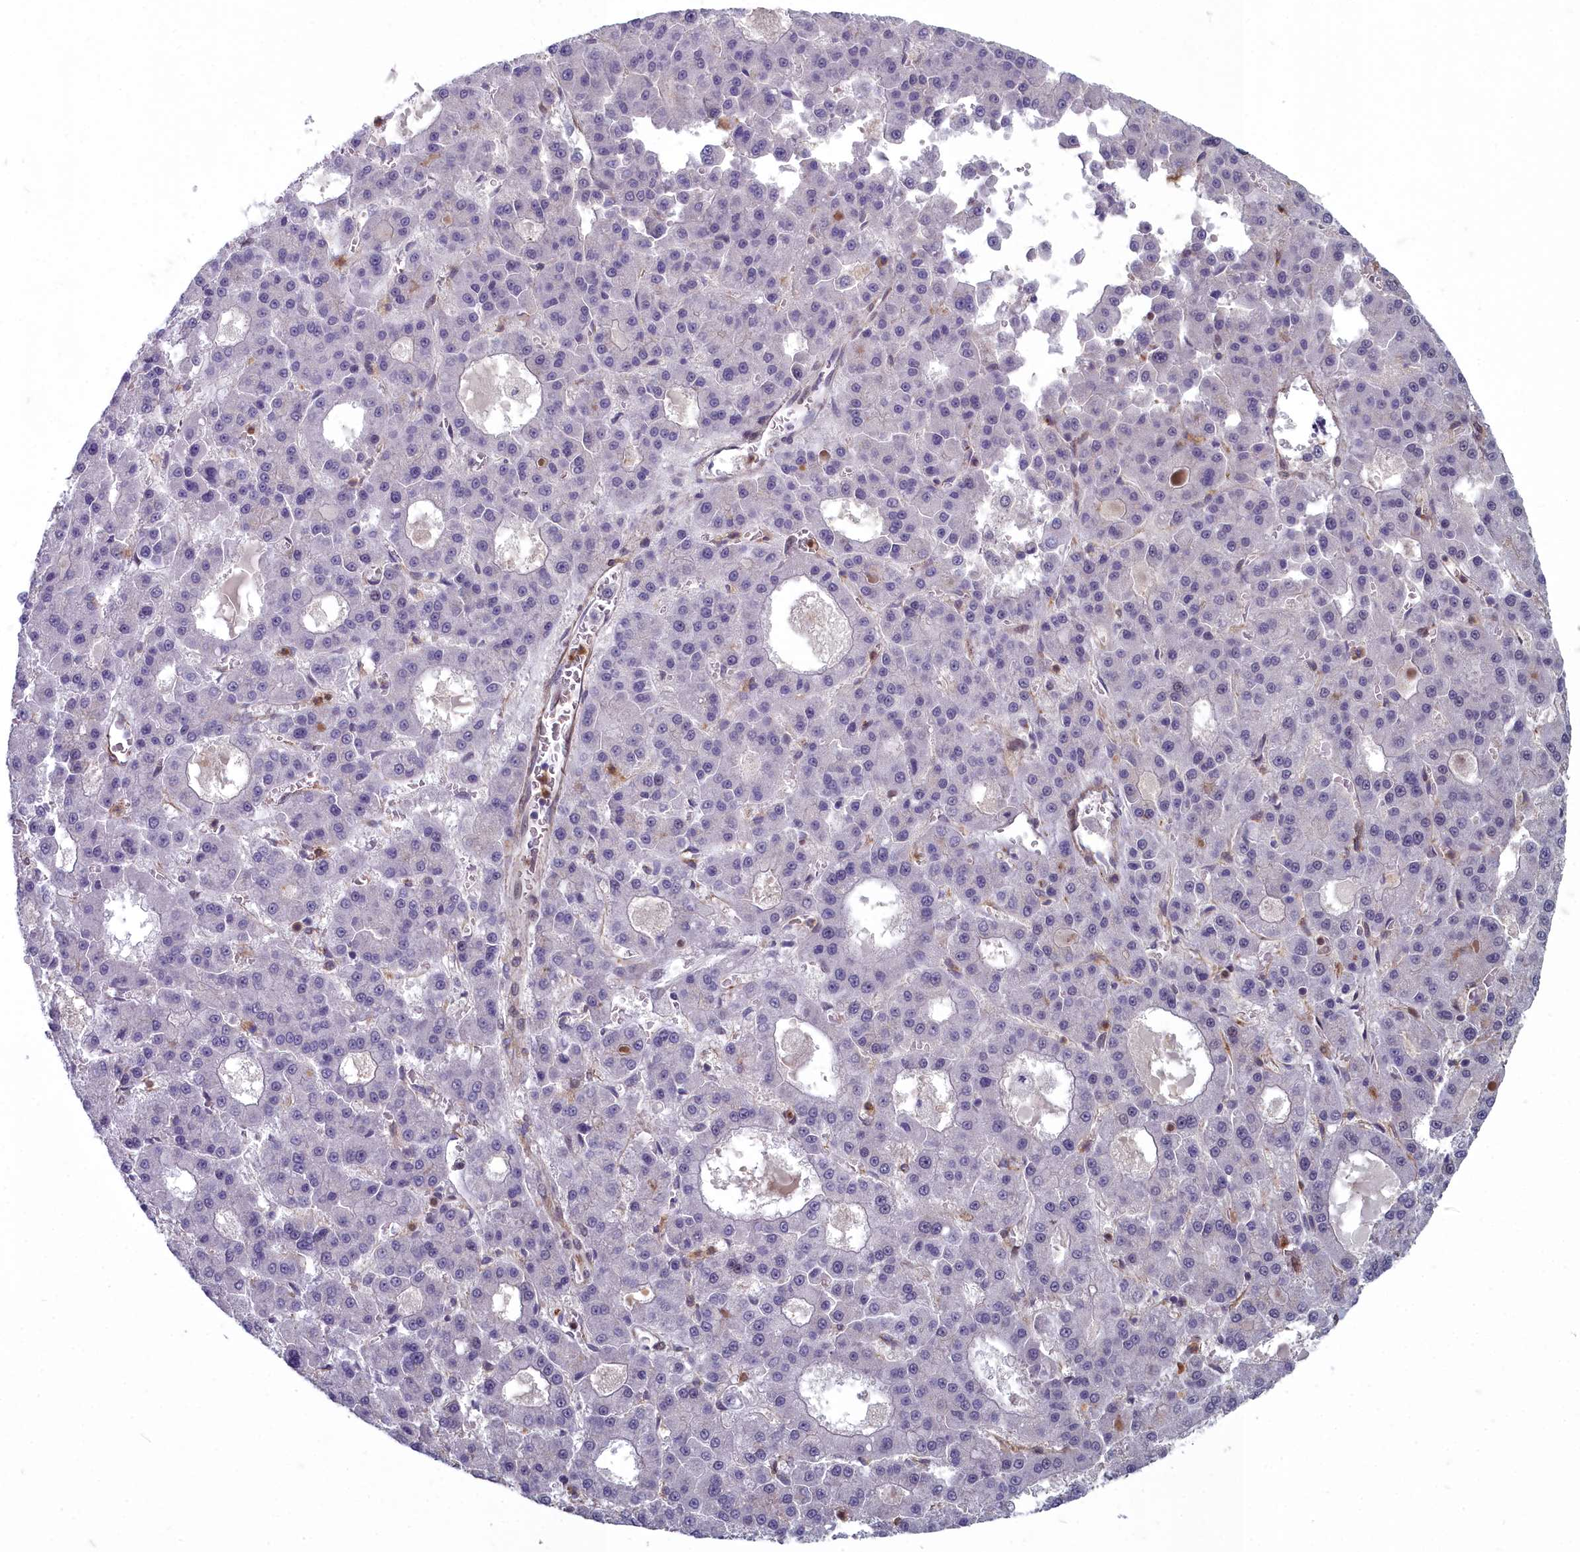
{"staining": {"intensity": "negative", "quantity": "none", "location": "none"}, "tissue": "liver cancer", "cell_type": "Tumor cells", "image_type": "cancer", "snomed": [{"axis": "morphology", "description": "Carcinoma, Hepatocellular, NOS"}, {"axis": "topography", "description": "Liver"}], "caption": "The photomicrograph reveals no significant expression in tumor cells of liver cancer.", "gene": "ZNF626", "patient": {"sex": "male", "age": 70}}